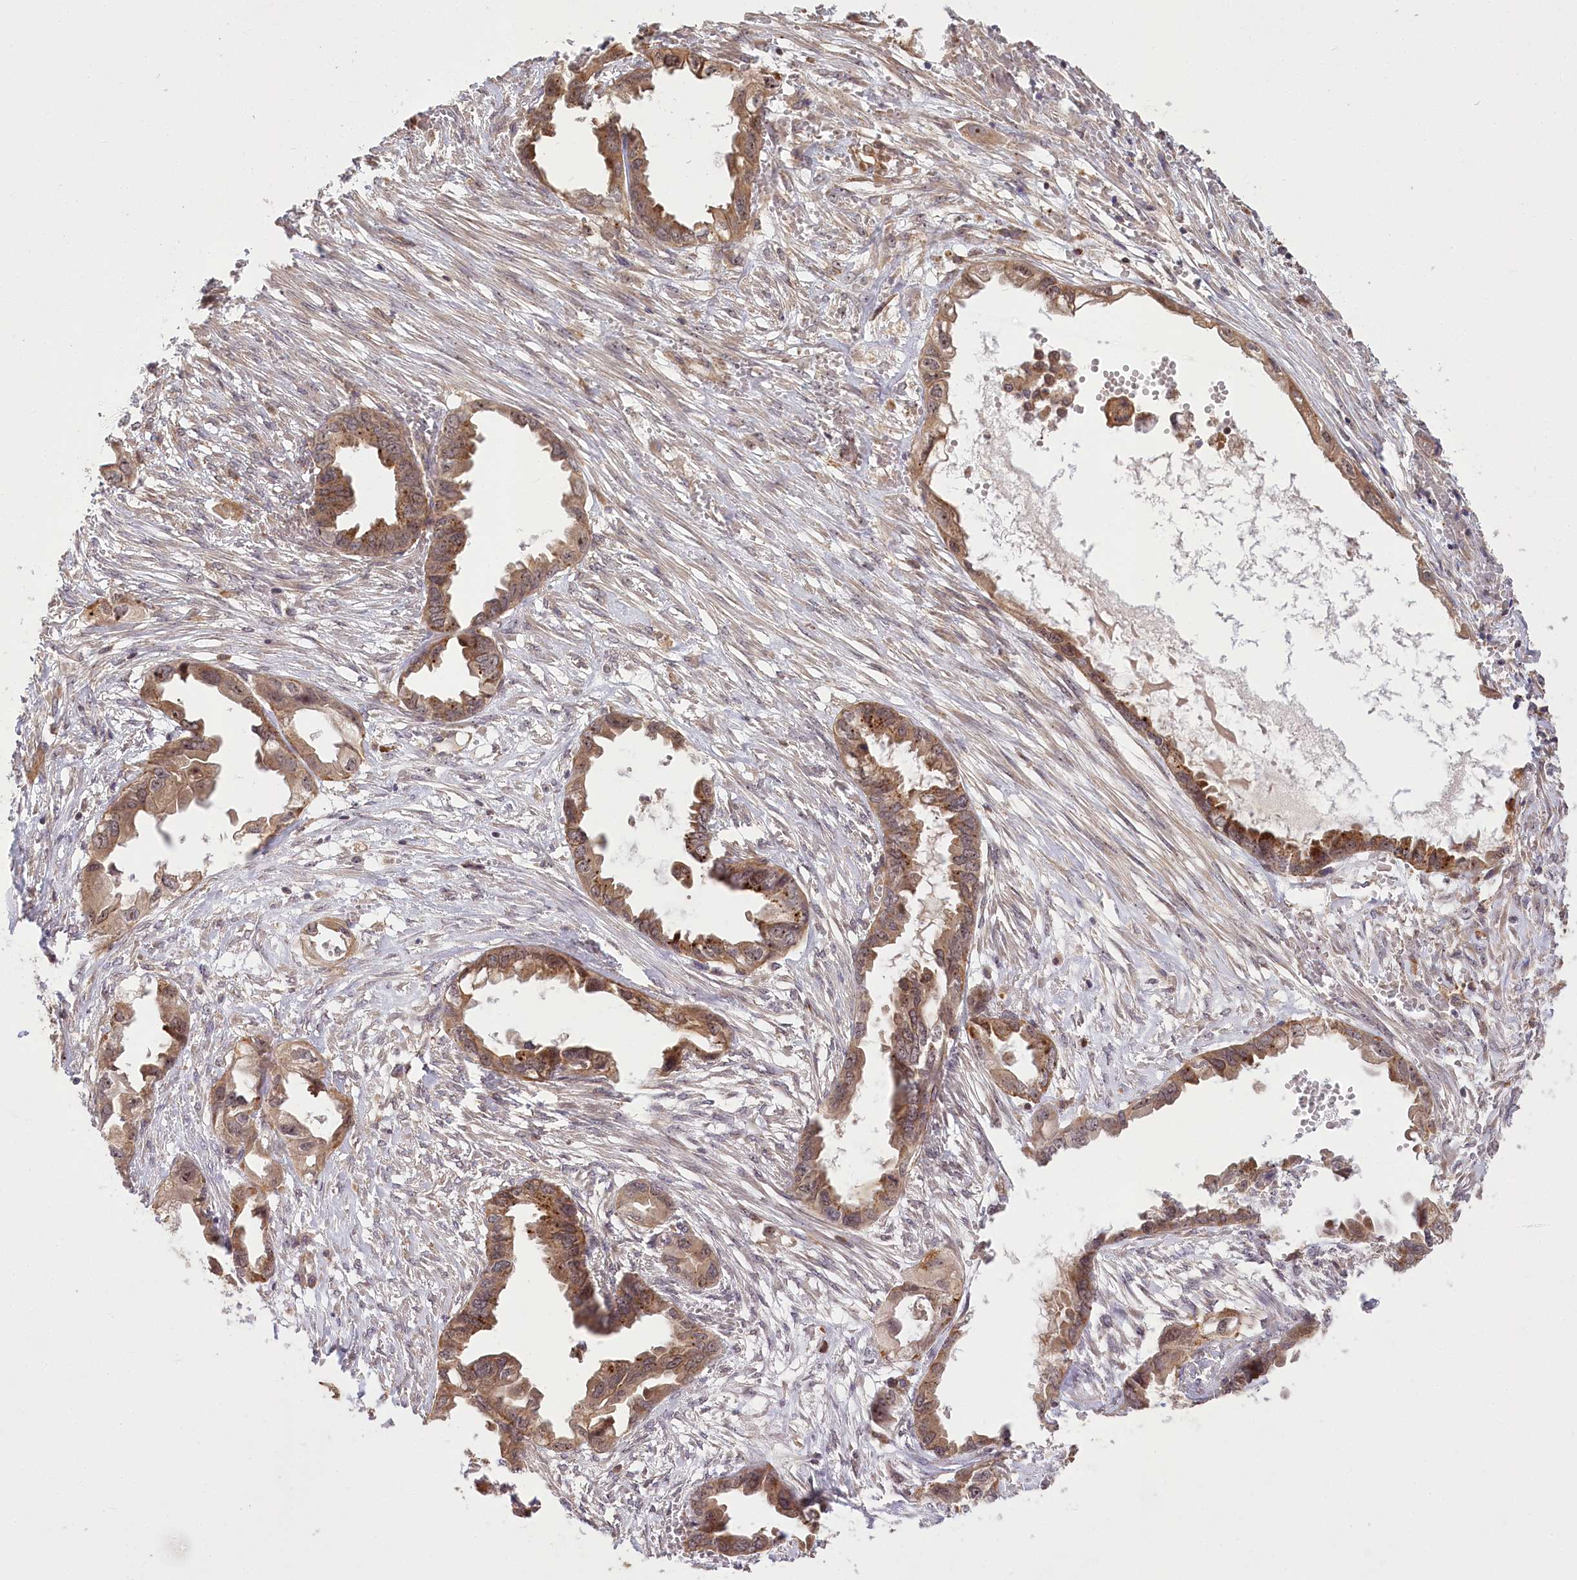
{"staining": {"intensity": "moderate", "quantity": ">75%", "location": "cytoplasmic/membranous,nuclear"}, "tissue": "endometrial cancer", "cell_type": "Tumor cells", "image_type": "cancer", "snomed": [{"axis": "morphology", "description": "Adenocarcinoma, NOS"}, {"axis": "morphology", "description": "Adenocarcinoma, metastatic, NOS"}, {"axis": "topography", "description": "Adipose tissue"}, {"axis": "topography", "description": "Endometrium"}], "caption": "The image exhibits staining of endometrial cancer, revealing moderate cytoplasmic/membranous and nuclear protein staining (brown color) within tumor cells. Immunohistochemistry stains the protein in brown and the nuclei are stained blue.", "gene": "SERGEF", "patient": {"sex": "female", "age": 67}}